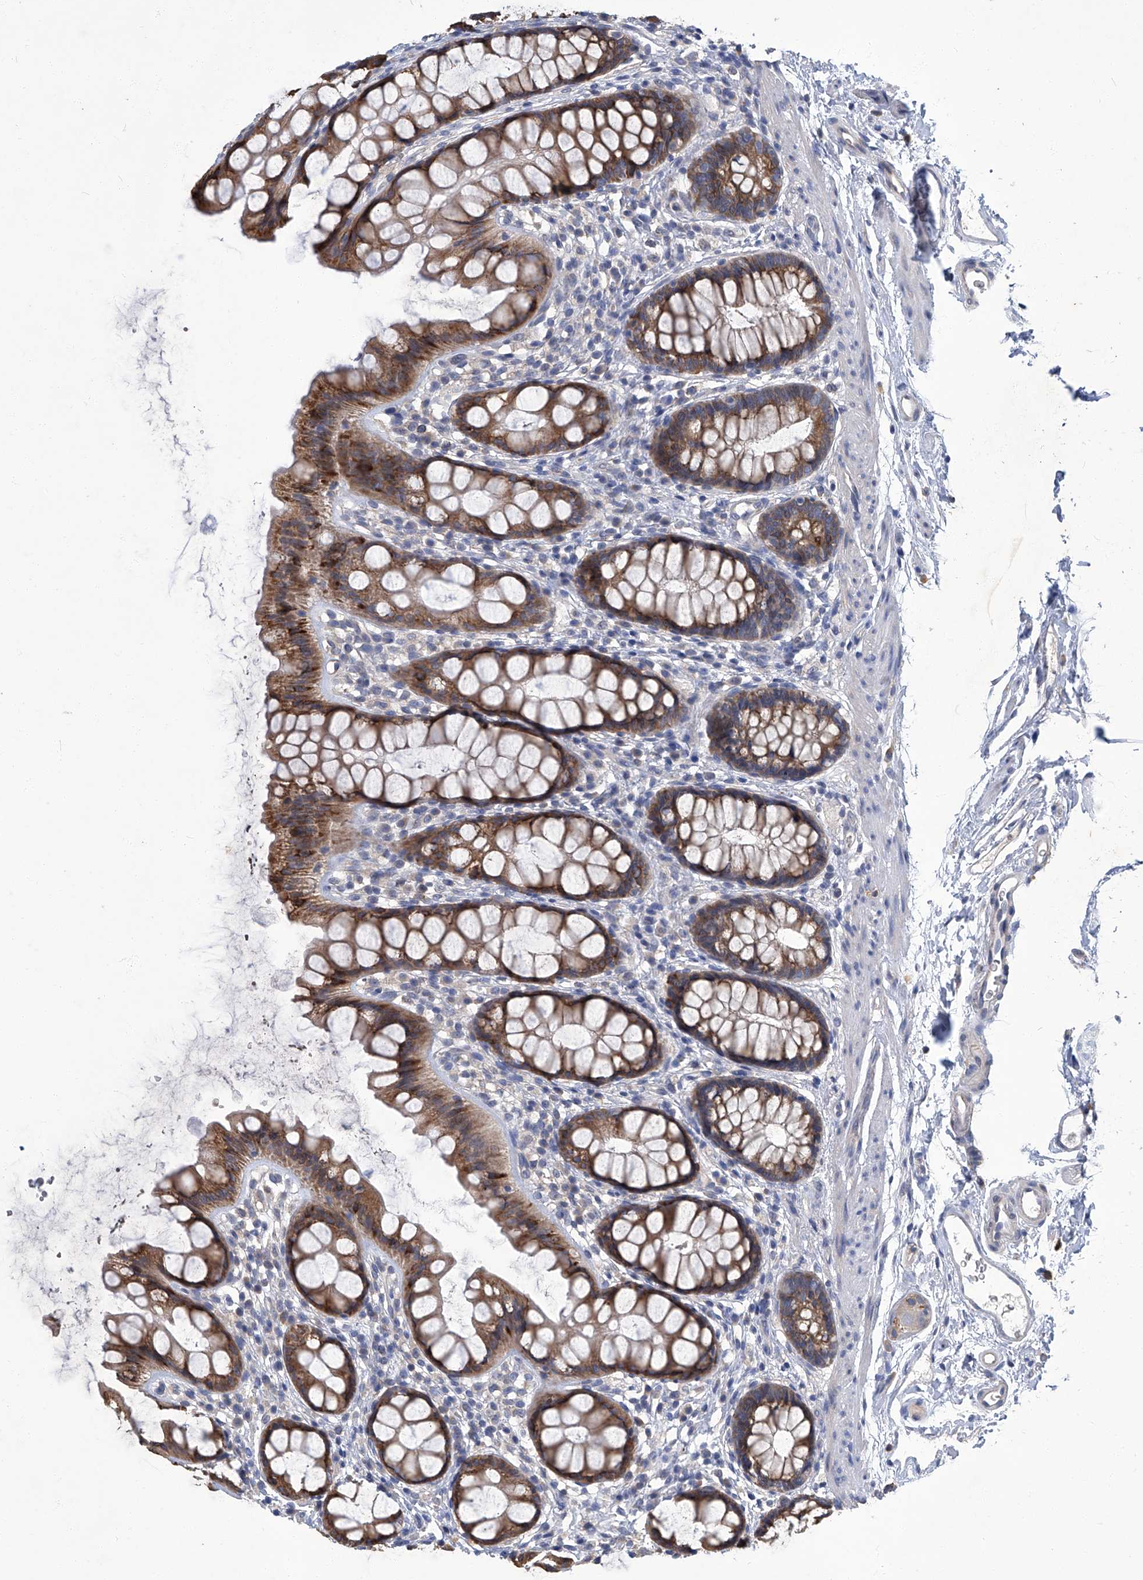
{"staining": {"intensity": "moderate", "quantity": ">75%", "location": "cytoplasmic/membranous"}, "tissue": "rectum", "cell_type": "Glandular cells", "image_type": "normal", "snomed": [{"axis": "morphology", "description": "Normal tissue, NOS"}, {"axis": "topography", "description": "Rectum"}], "caption": "This photomicrograph demonstrates immunohistochemistry (IHC) staining of benign rectum, with medium moderate cytoplasmic/membranous expression in about >75% of glandular cells.", "gene": "TGFBR1", "patient": {"sex": "female", "age": 65}}